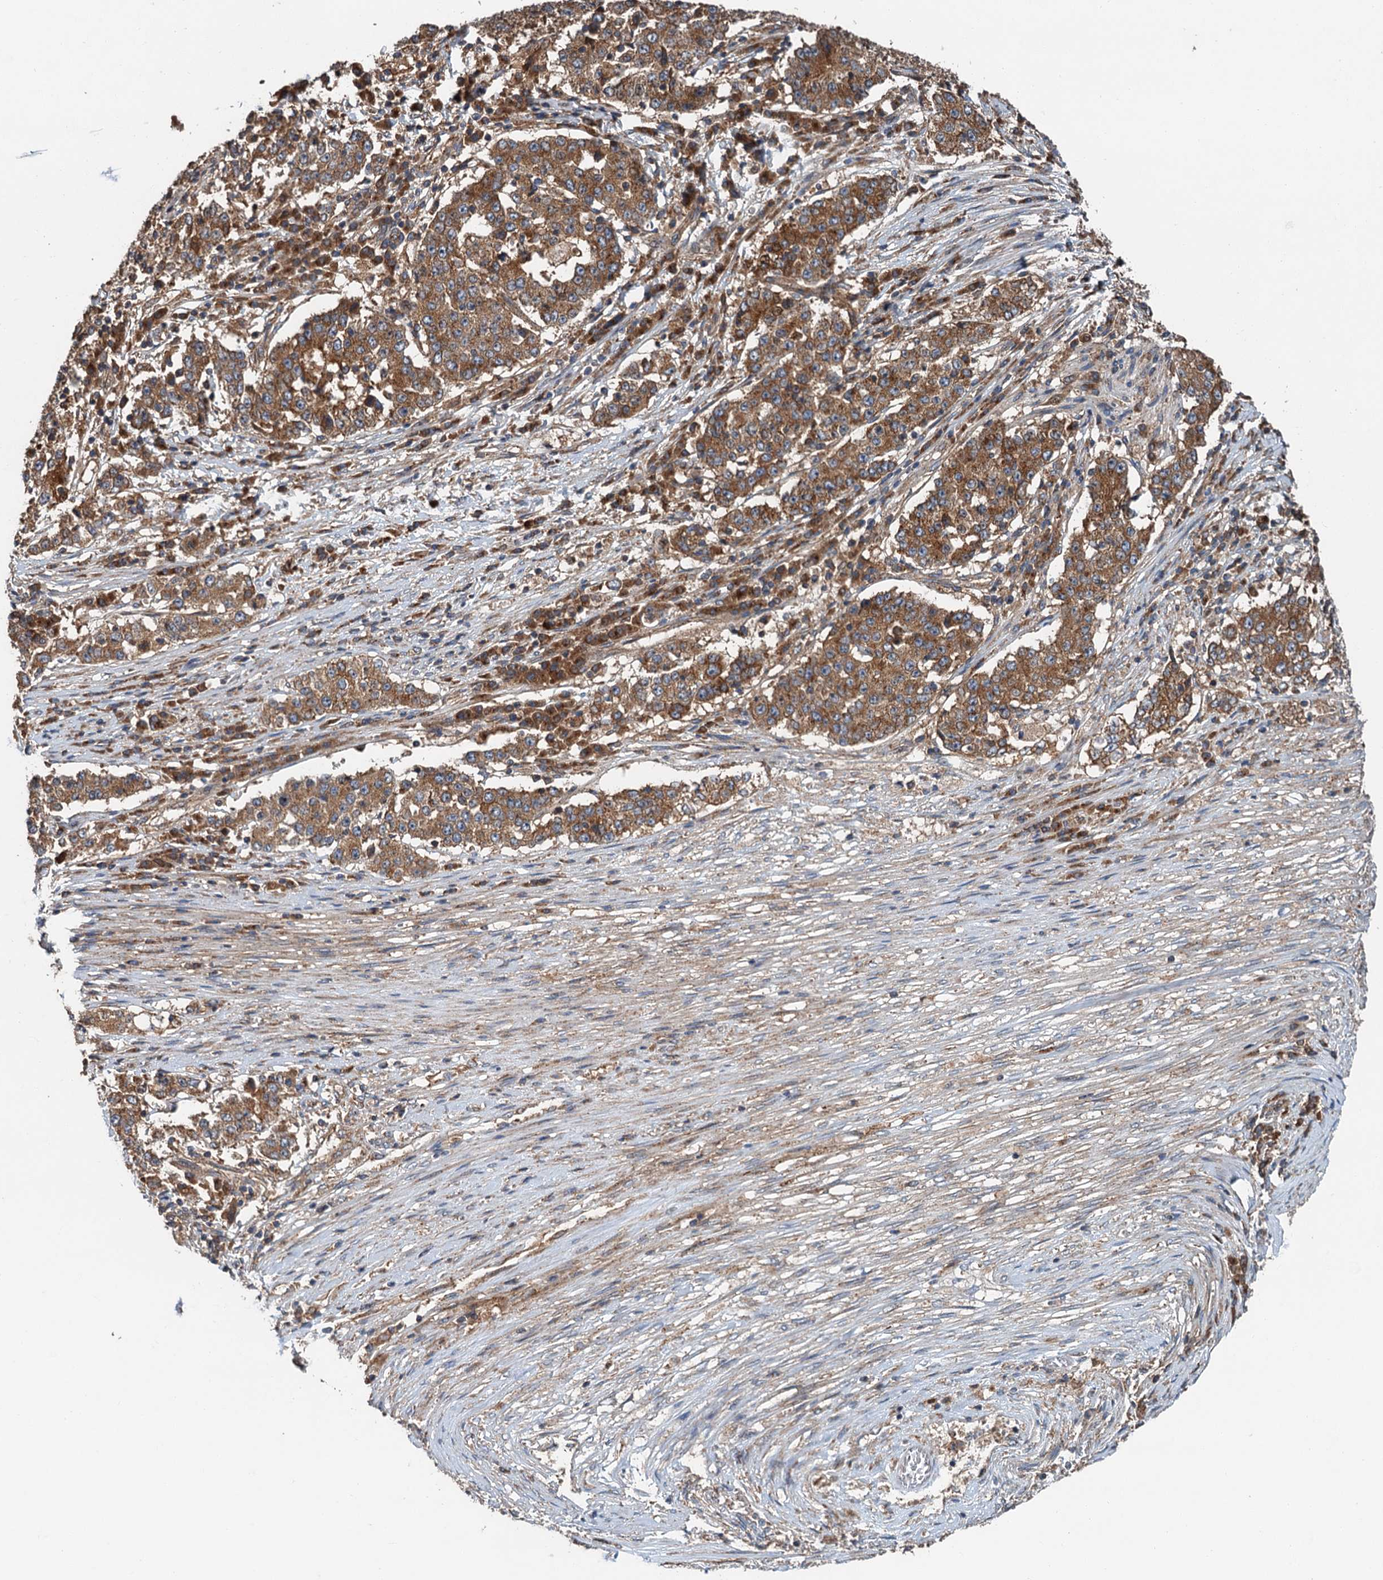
{"staining": {"intensity": "moderate", "quantity": ">75%", "location": "cytoplasmic/membranous"}, "tissue": "stomach cancer", "cell_type": "Tumor cells", "image_type": "cancer", "snomed": [{"axis": "morphology", "description": "Adenocarcinoma, NOS"}, {"axis": "topography", "description": "Stomach"}], "caption": "A brown stain shows moderate cytoplasmic/membranous staining of a protein in human stomach cancer (adenocarcinoma) tumor cells.", "gene": "COG3", "patient": {"sex": "male", "age": 59}}